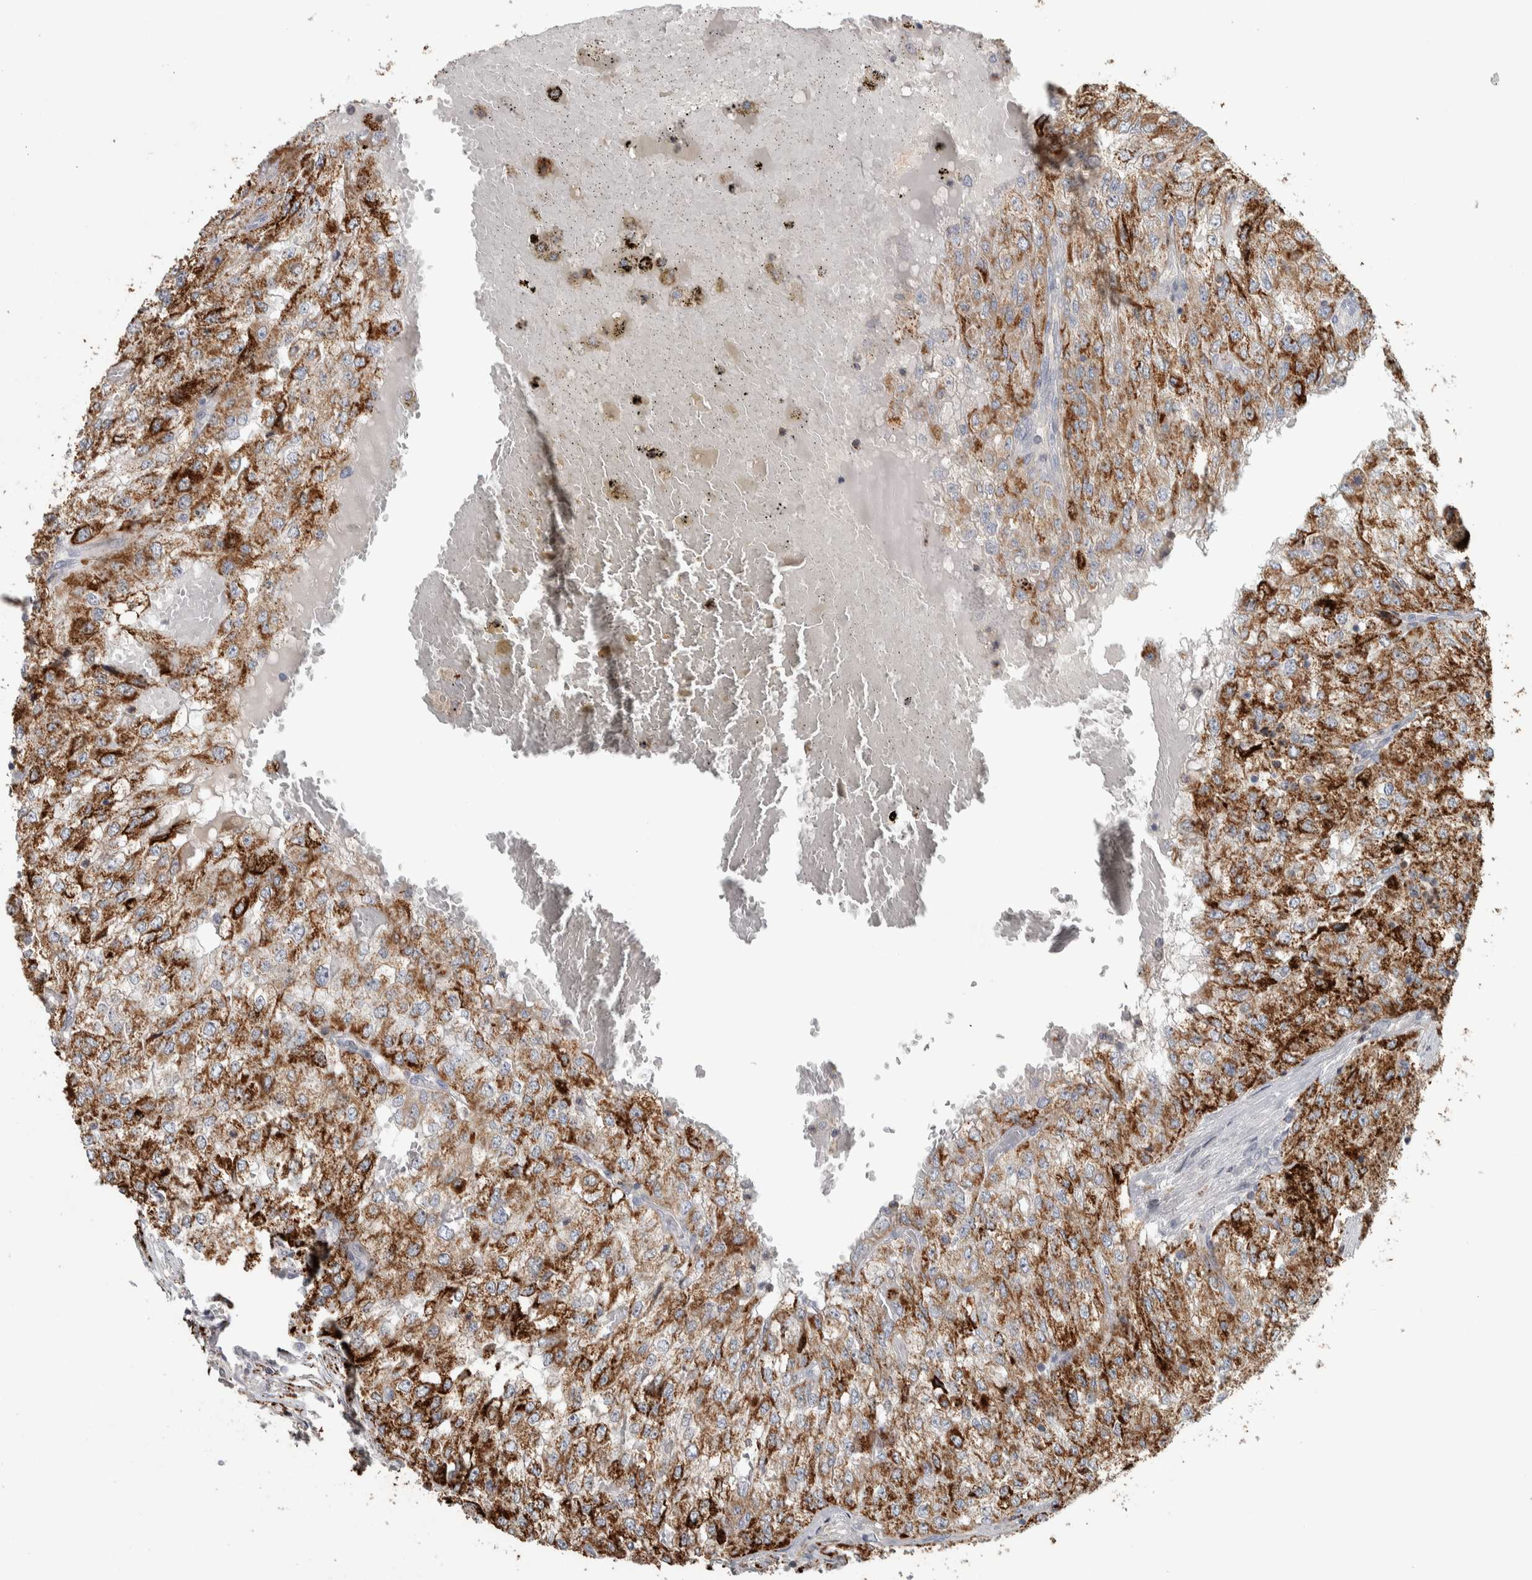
{"staining": {"intensity": "strong", "quantity": ">75%", "location": "cytoplasmic/membranous"}, "tissue": "renal cancer", "cell_type": "Tumor cells", "image_type": "cancer", "snomed": [{"axis": "morphology", "description": "Adenocarcinoma, NOS"}, {"axis": "topography", "description": "Kidney"}], "caption": "An IHC image of neoplastic tissue is shown. Protein staining in brown highlights strong cytoplasmic/membranous positivity in adenocarcinoma (renal) within tumor cells.", "gene": "FAM78A", "patient": {"sex": "female", "age": 54}}